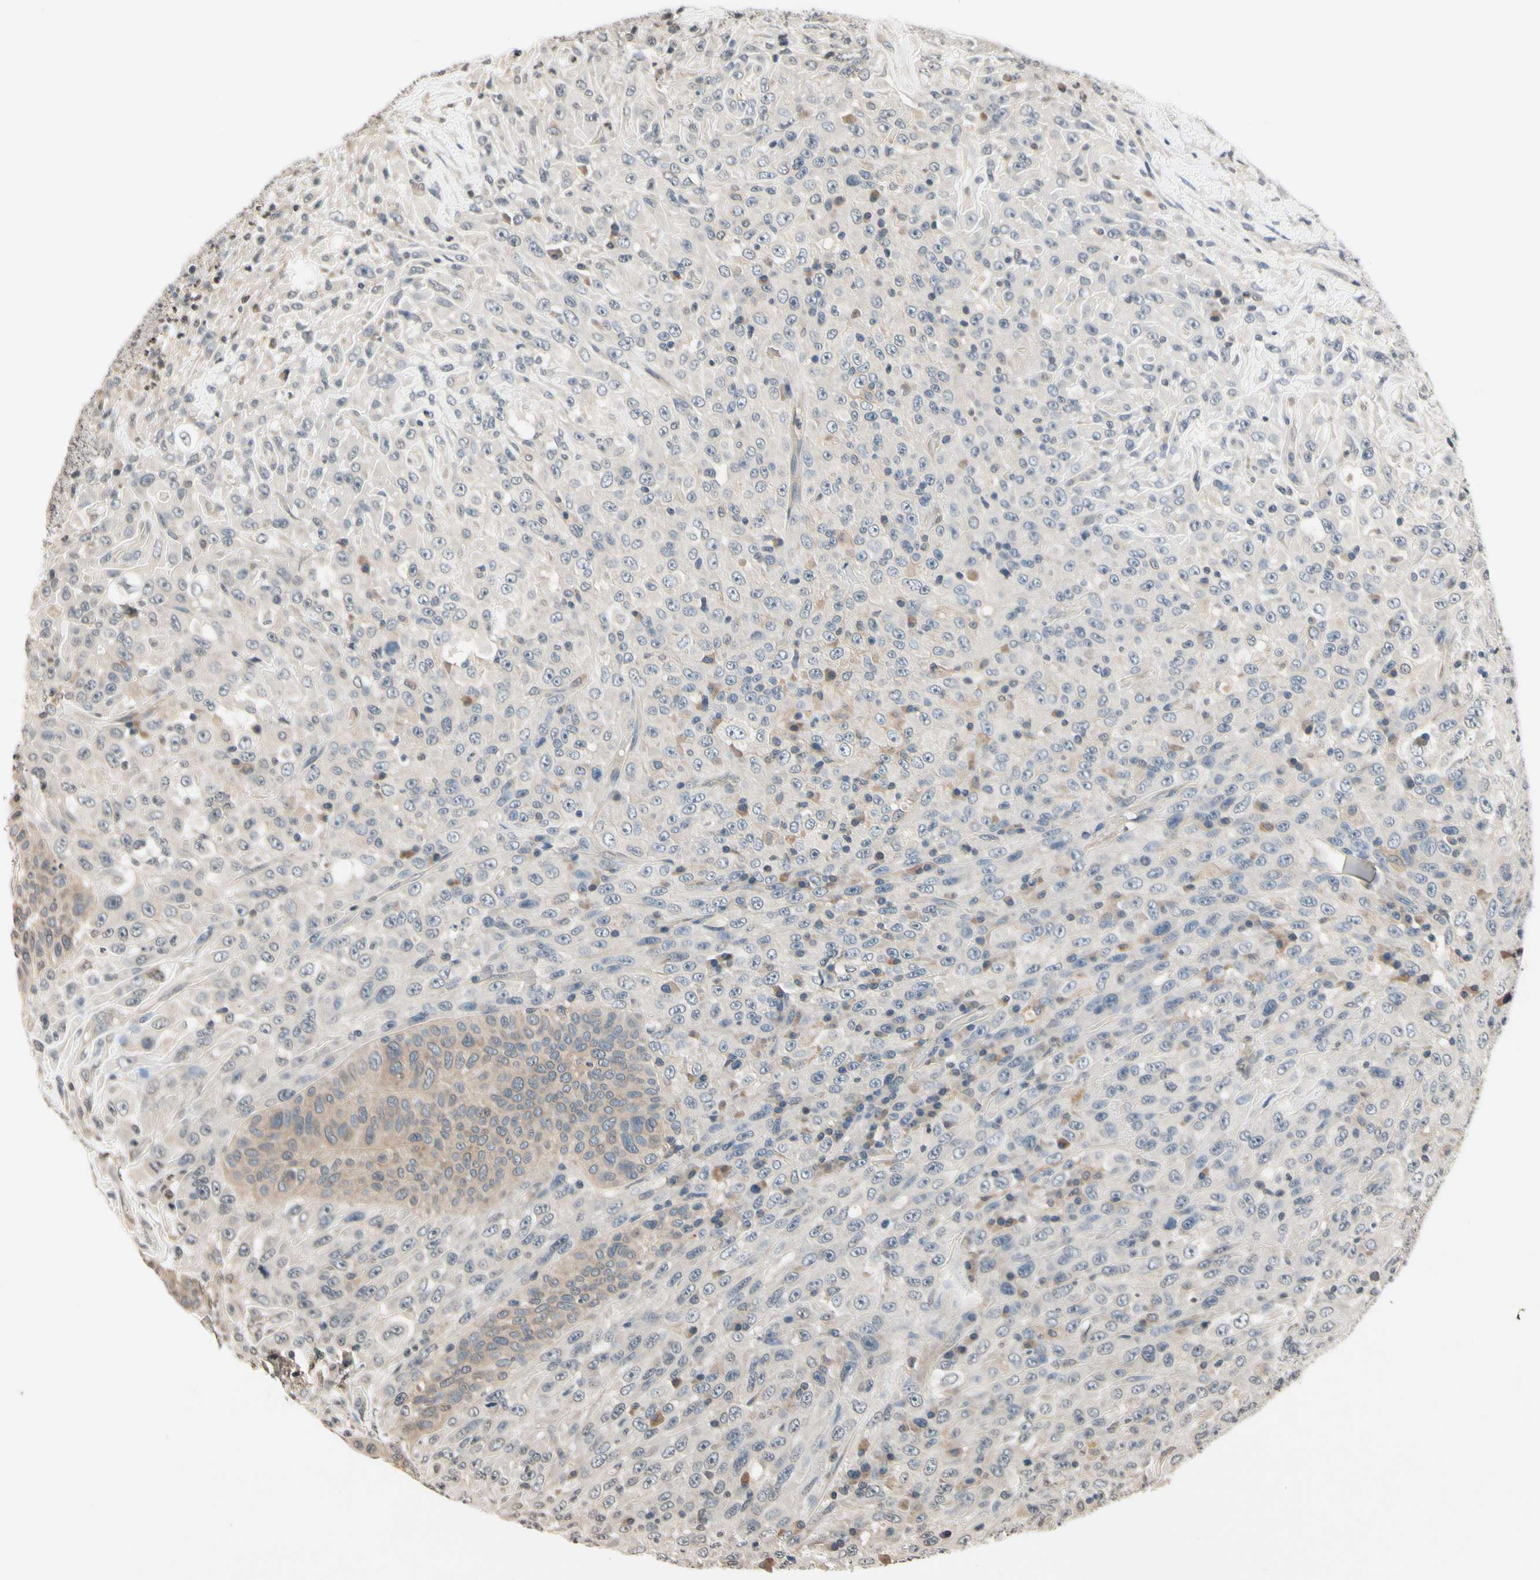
{"staining": {"intensity": "weak", "quantity": ">75%", "location": "cytoplasmic/membranous"}, "tissue": "urothelial cancer", "cell_type": "Tumor cells", "image_type": "cancer", "snomed": [{"axis": "morphology", "description": "Urothelial carcinoma, High grade"}, {"axis": "topography", "description": "Urinary bladder"}], "caption": "Immunohistochemistry image of neoplastic tissue: high-grade urothelial carcinoma stained using immunohistochemistry (IHC) exhibits low levels of weak protein expression localized specifically in the cytoplasmic/membranous of tumor cells, appearing as a cytoplasmic/membranous brown color.", "gene": "GCLC", "patient": {"sex": "male", "age": 66}}